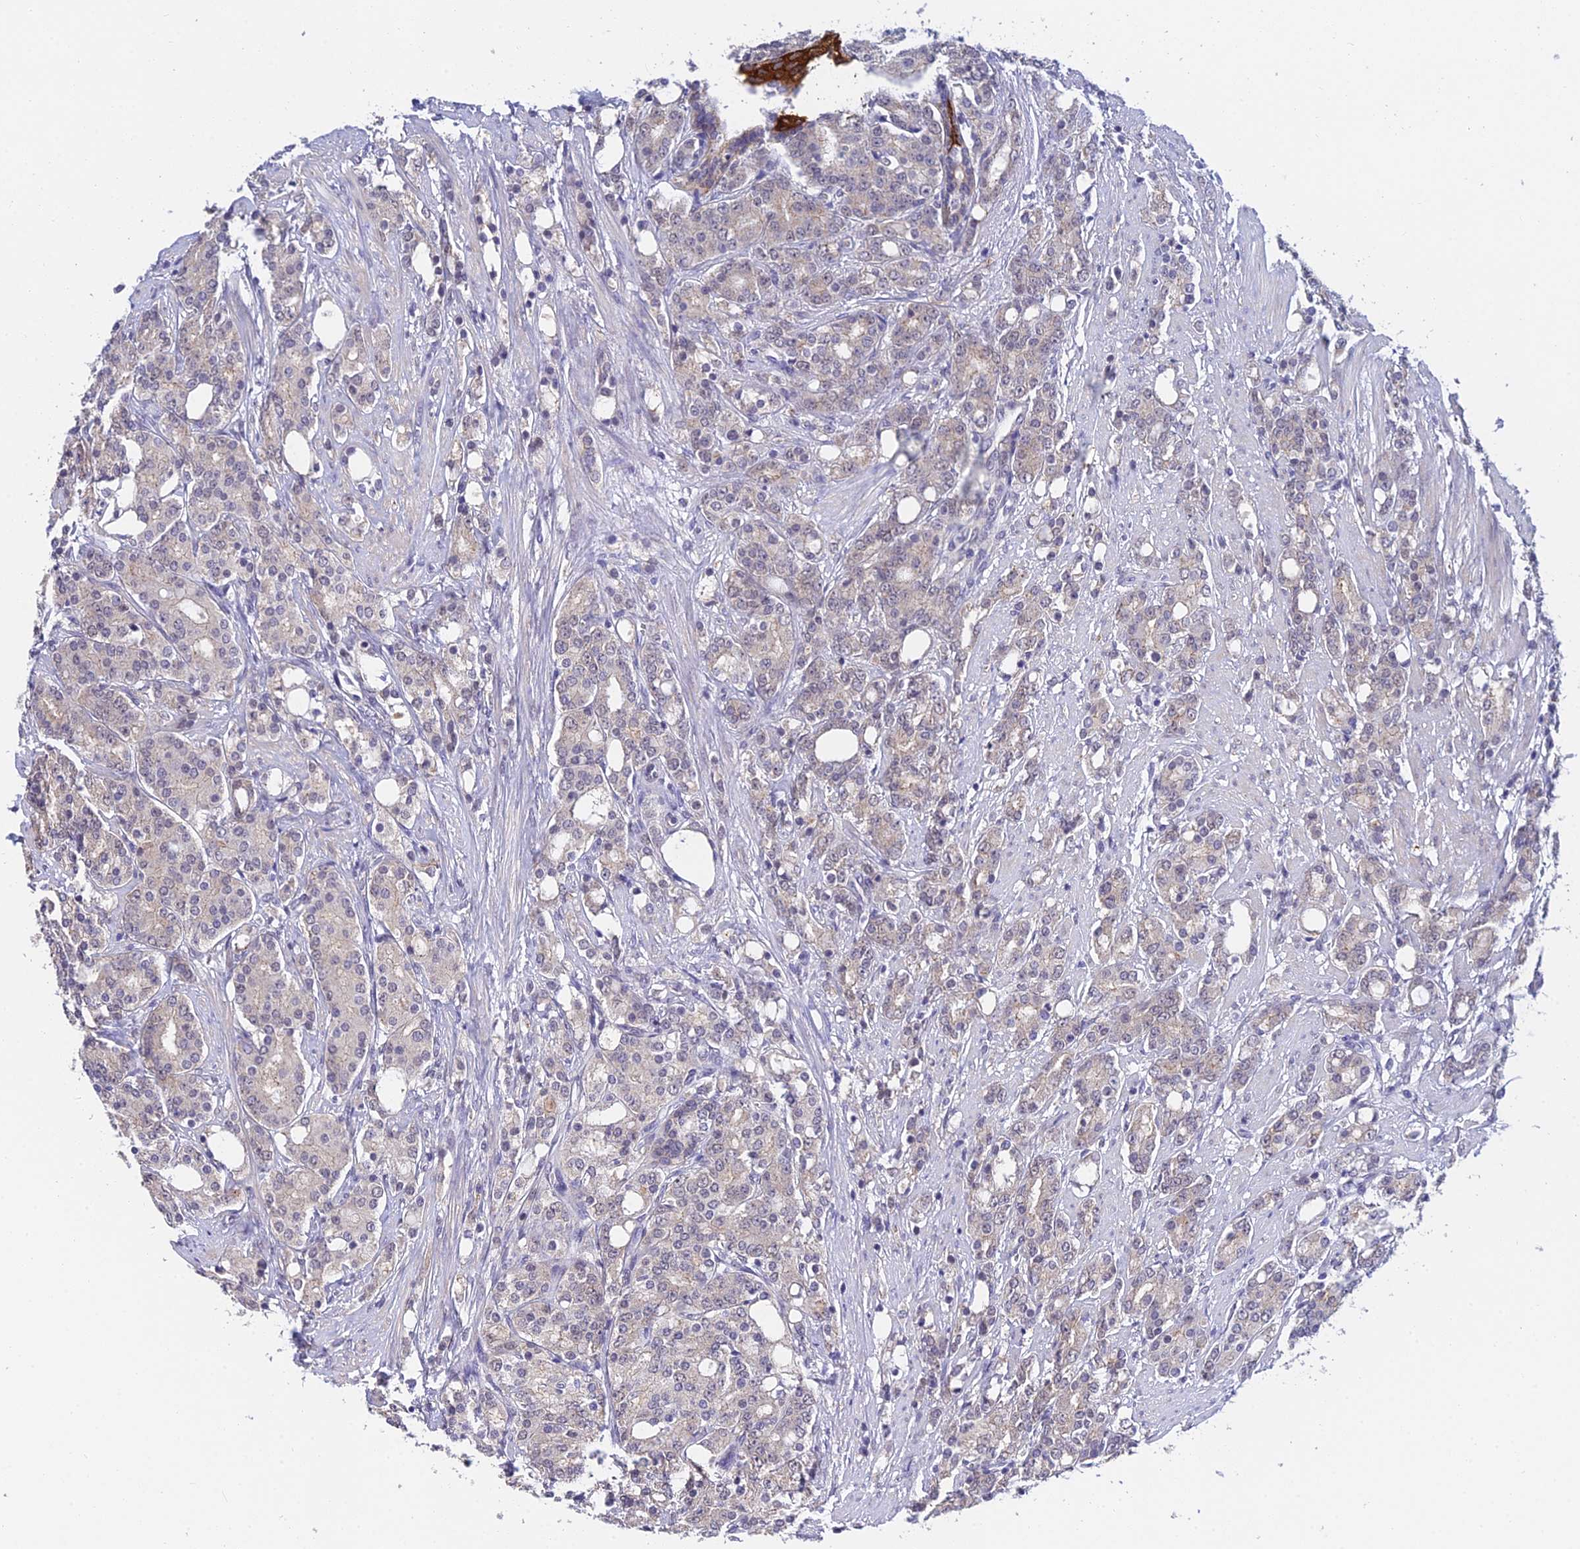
{"staining": {"intensity": "negative", "quantity": "none", "location": "none"}, "tissue": "prostate cancer", "cell_type": "Tumor cells", "image_type": "cancer", "snomed": [{"axis": "morphology", "description": "Adenocarcinoma, High grade"}, {"axis": "topography", "description": "Prostate"}], "caption": "Tumor cells show no significant protein staining in prostate cancer.", "gene": "HOXB1", "patient": {"sex": "male", "age": 62}}